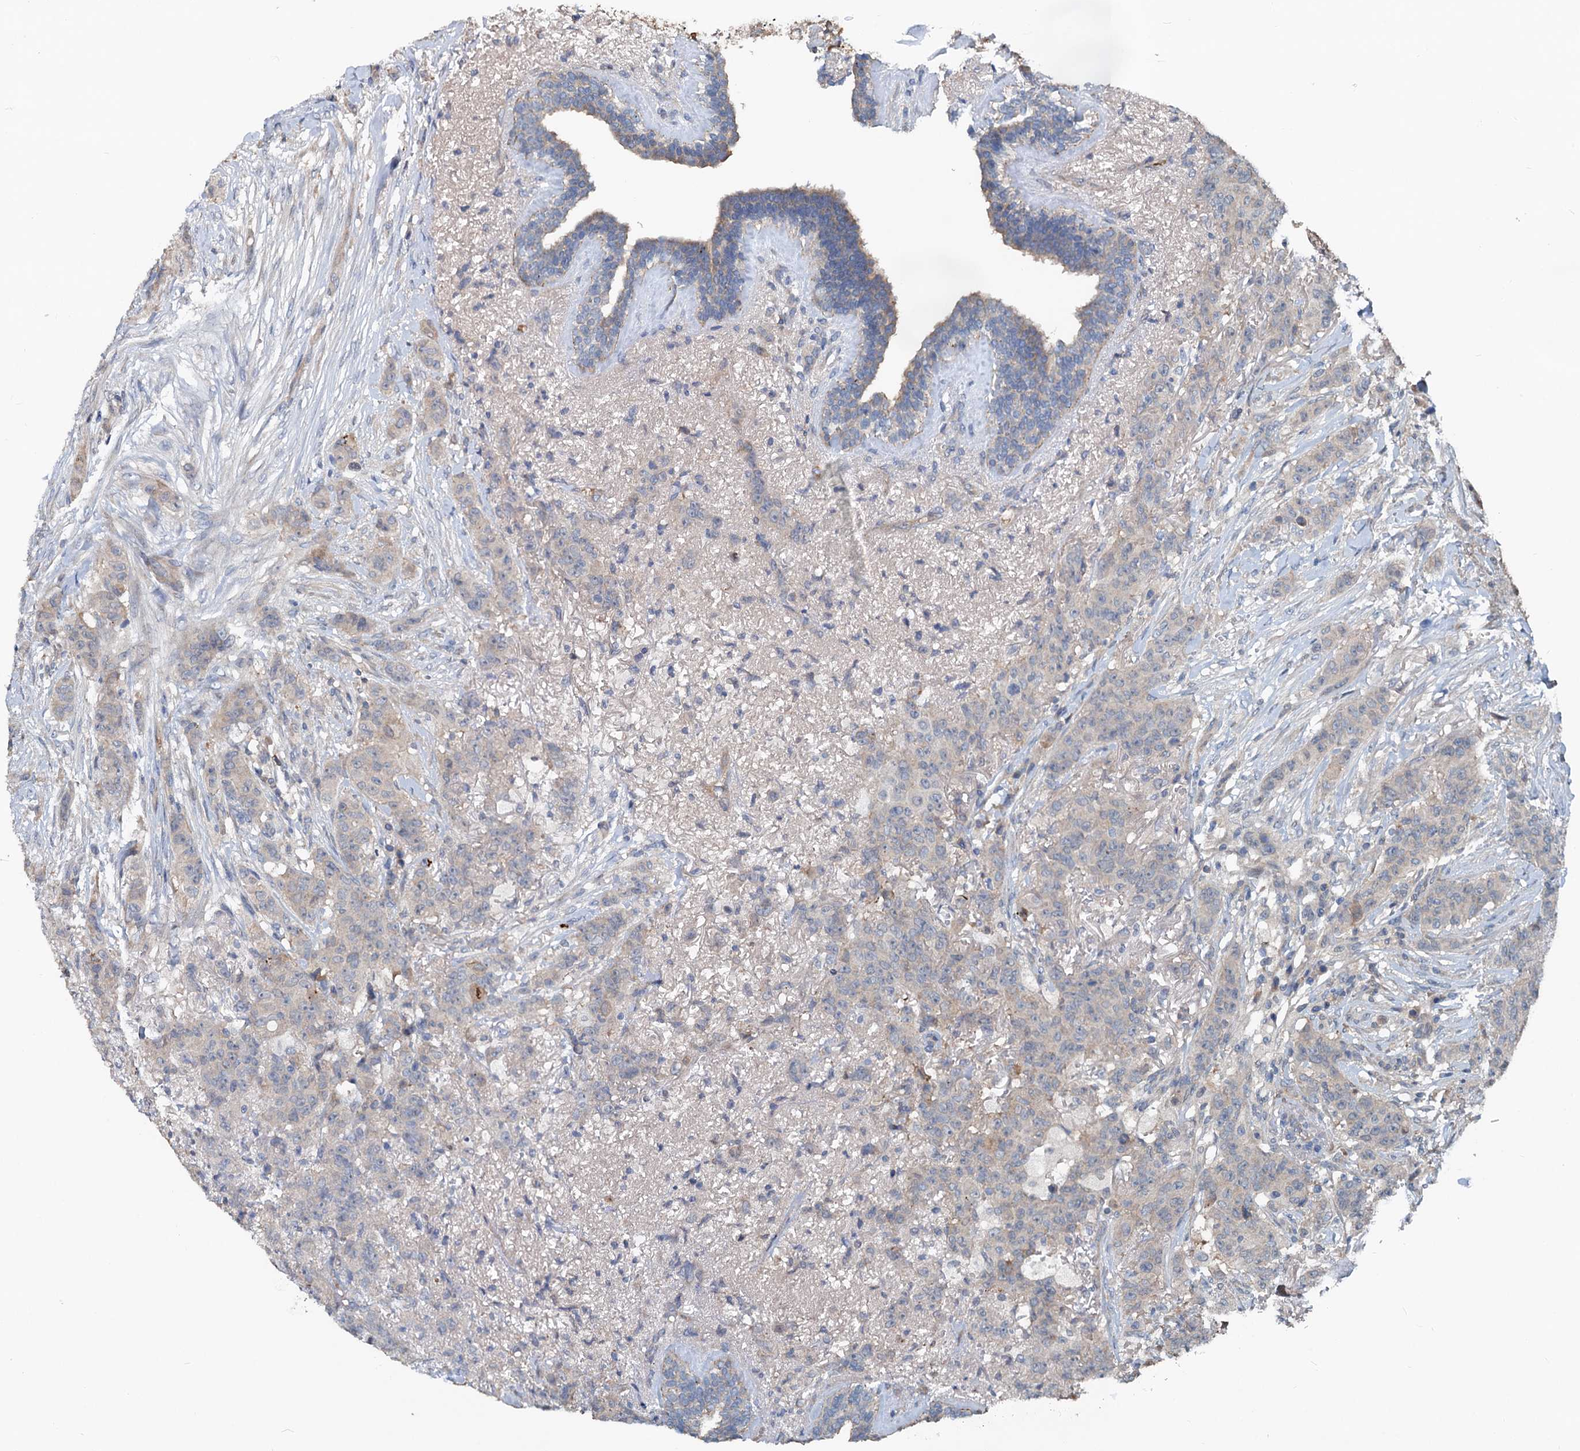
{"staining": {"intensity": "weak", "quantity": "25%-75%", "location": "cytoplasmic/membranous"}, "tissue": "breast cancer", "cell_type": "Tumor cells", "image_type": "cancer", "snomed": [{"axis": "morphology", "description": "Duct carcinoma"}, {"axis": "topography", "description": "Breast"}], "caption": "A brown stain labels weak cytoplasmic/membranous staining of a protein in human intraductal carcinoma (breast) tumor cells. Ihc stains the protein of interest in brown and the nuclei are stained blue.", "gene": "TEDC1", "patient": {"sex": "female", "age": 40}}